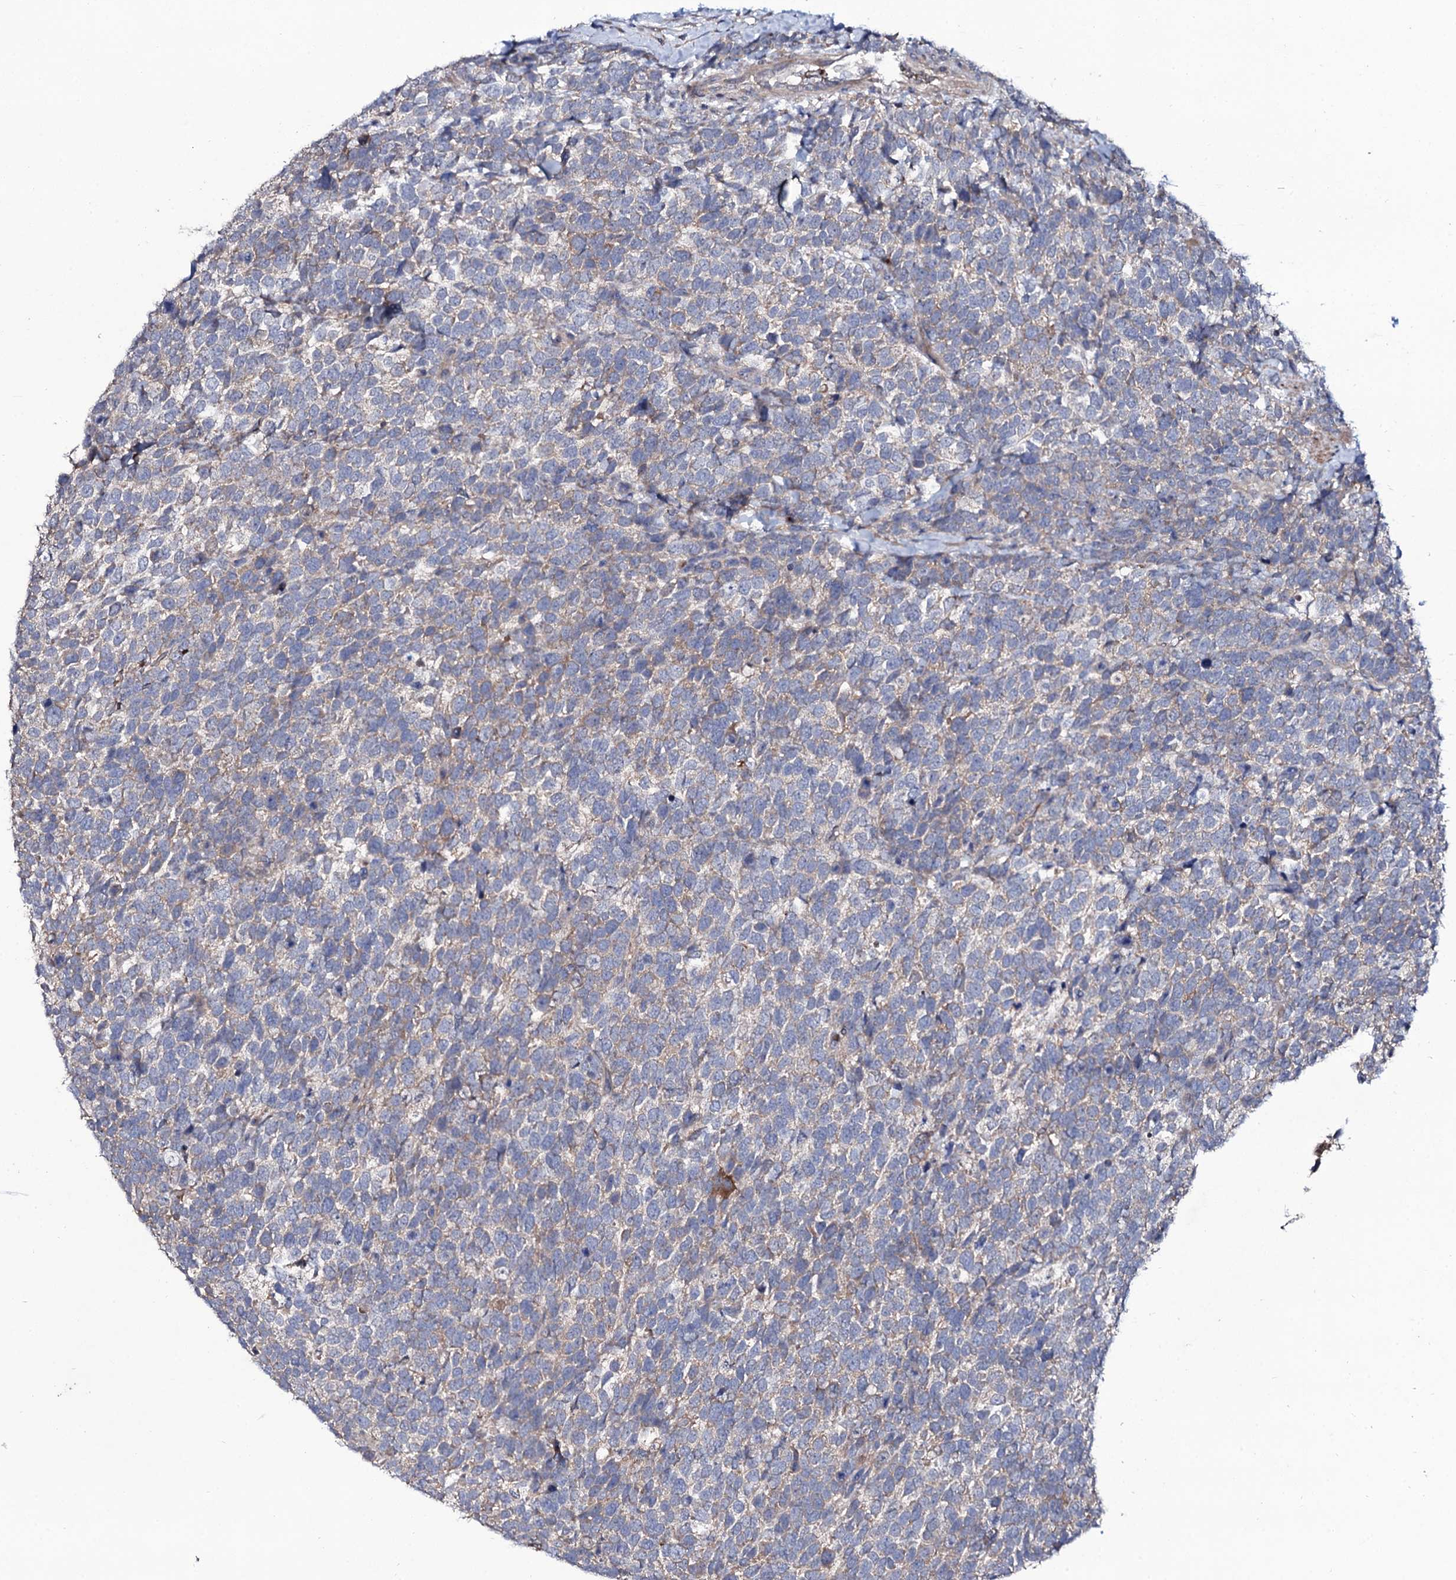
{"staining": {"intensity": "weak", "quantity": "<25%", "location": "cytoplasmic/membranous"}, "tissue": "urothelial cancer", "cell_type": "Tumor cells", "image_type": "cancer", "snomed": [{"axis": "morphology", "description": "Urothelial carcinoma, High grade"}, {"axis": "topography", "description": "Urinary bladder"}], "caption": "High power microscopy histopathology image of an immunohistochemistry (IHC) photomicrograph of urothelial carcinoma (high-grade), revealing no significant expression in tumor cells.", "gene": "COG6", "patient": {"sex": "female", "age": 82}}